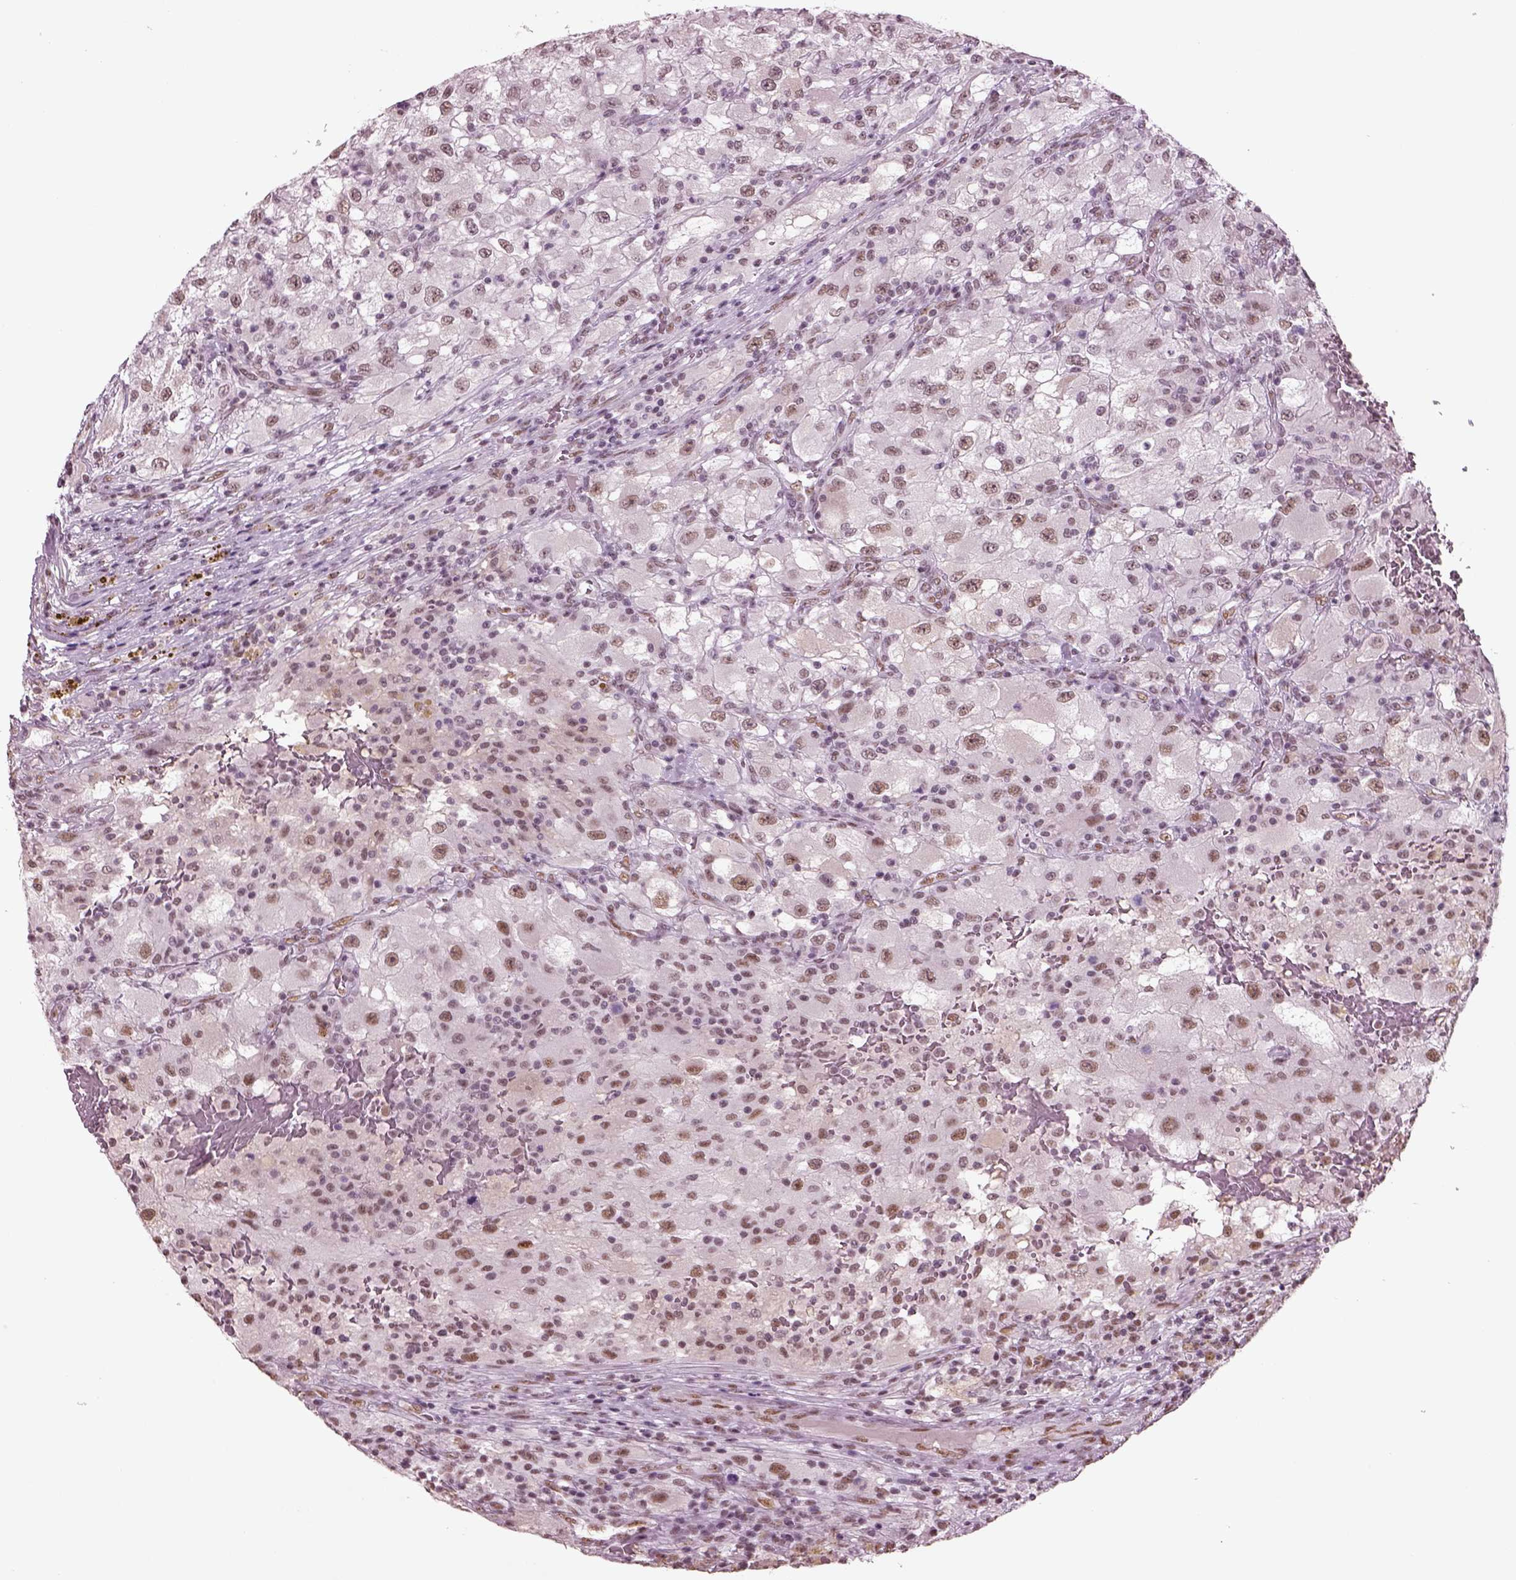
{"staining": {"intensity": "moderate", "quantity": ">75%", "location": "nuclear"}, "tissue": "renal cancer", "cell_type": "Tumor cells", "image_type": "cancer", "snomed": [{"axis": "morphology", "description": "Adenocarcinoma, NOS"}, {"axis": "topography", "description": "Kidney"}], "caption": "Renal cancer was stained to show a protein in brown. There is medium levels of moderate nuclear expression in about >75% of tumor cells.", "gene": "SEPHS1", "patient": {"sex": "female", "age": 67}}